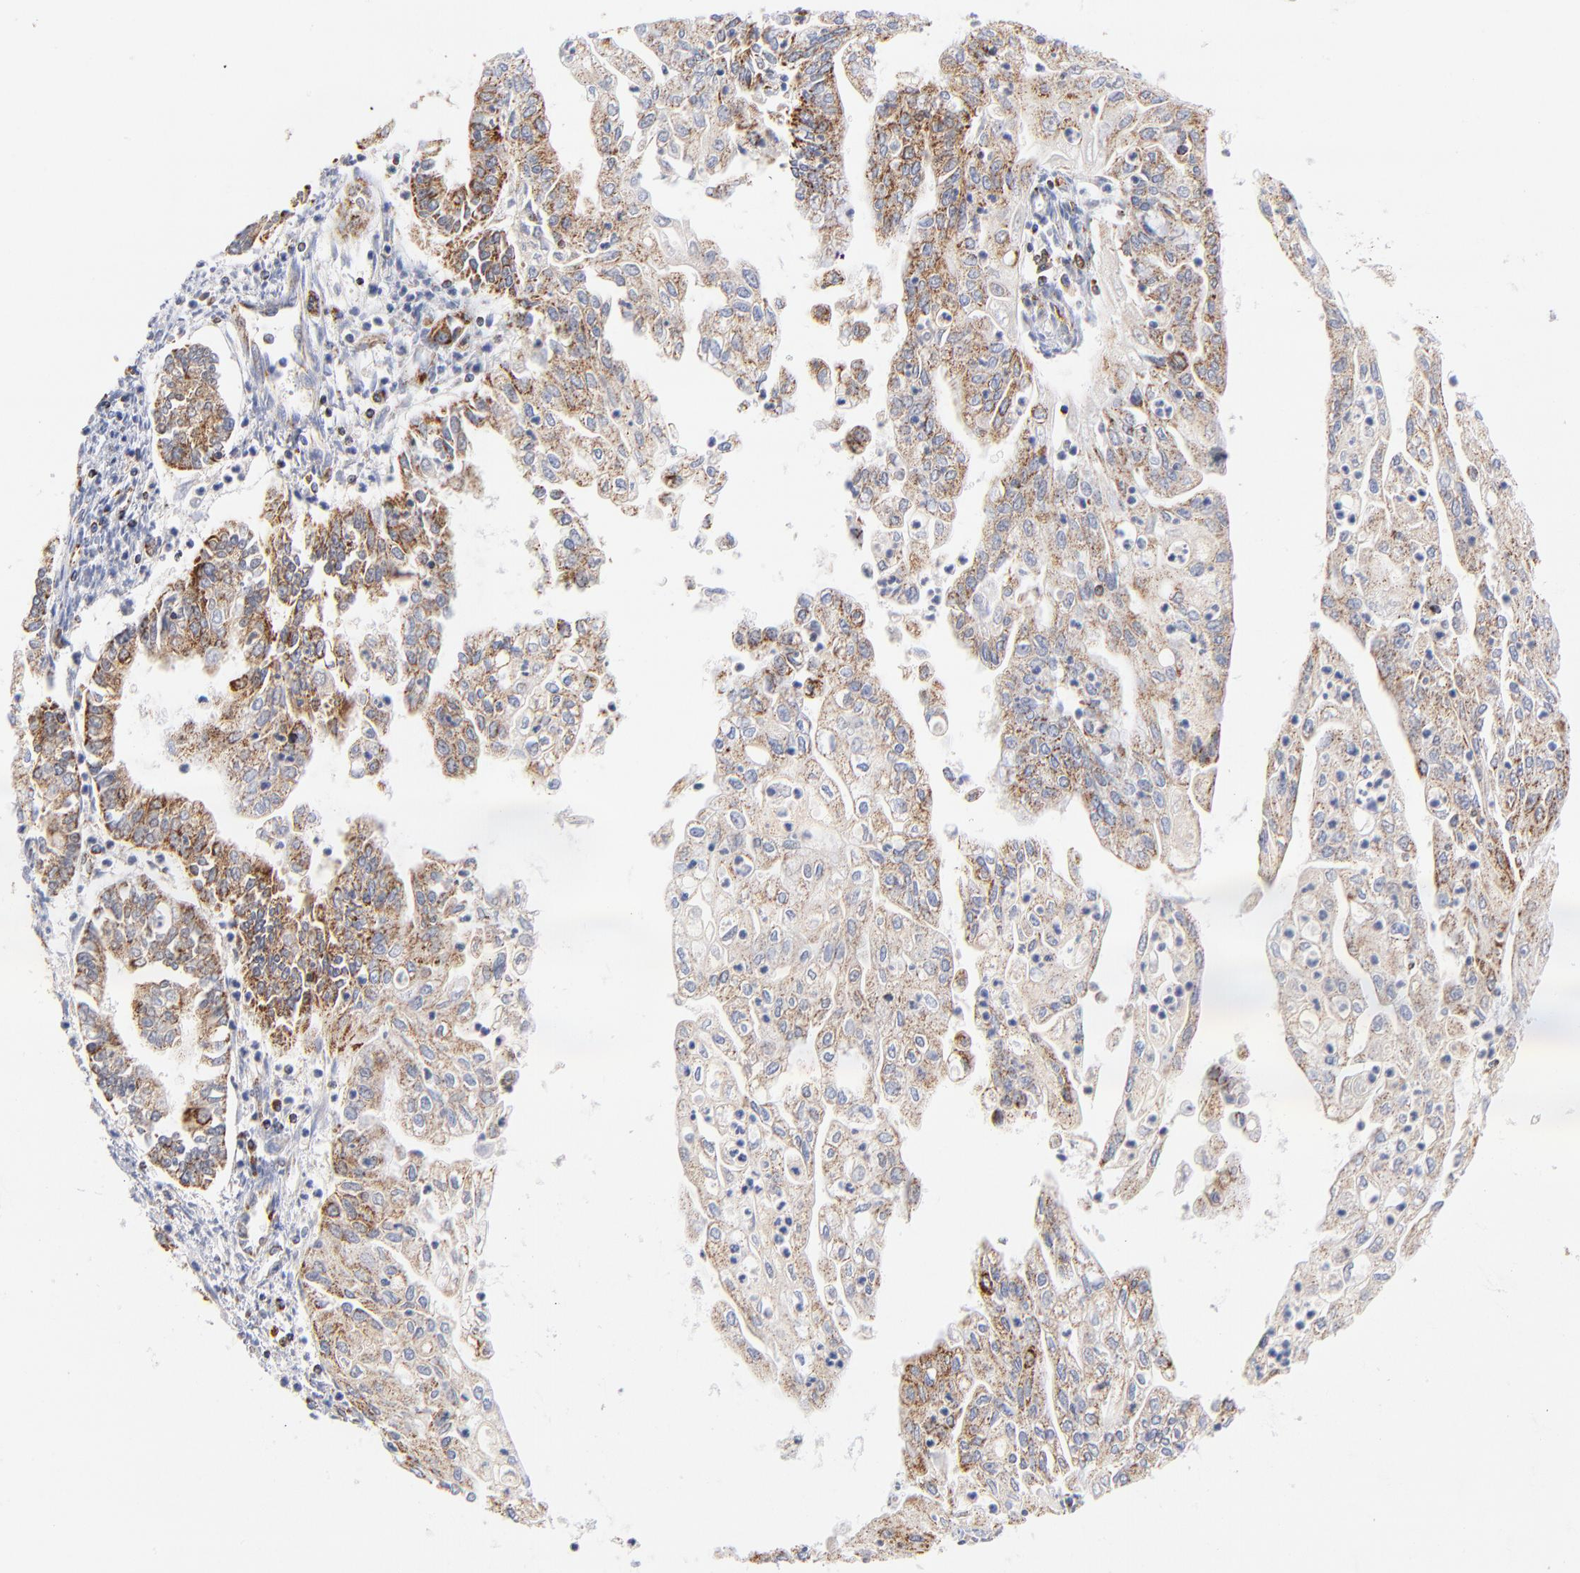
{"staining": {"intensity": "moderate", "quantity": ">75%", "location": "cytoplasmic/membranous"}, "tissue": "endometrial cancer", "cell_type": "Tumor cells", "image_type": "cancer", "snomed": [{"axis": "morphology", "description": "Adenocarcinoma, NOS"}, {"axis": "topography", "description": "Endometrium"}], "caption": "Adenocarcinoma (endometrial) stained for a protein (brown) shows moderate cytoplasmic/membranous positive staining in about >75% of tumor cells.", "gene": "DLAT", "patient": {"sex": "female", "age": 75}}